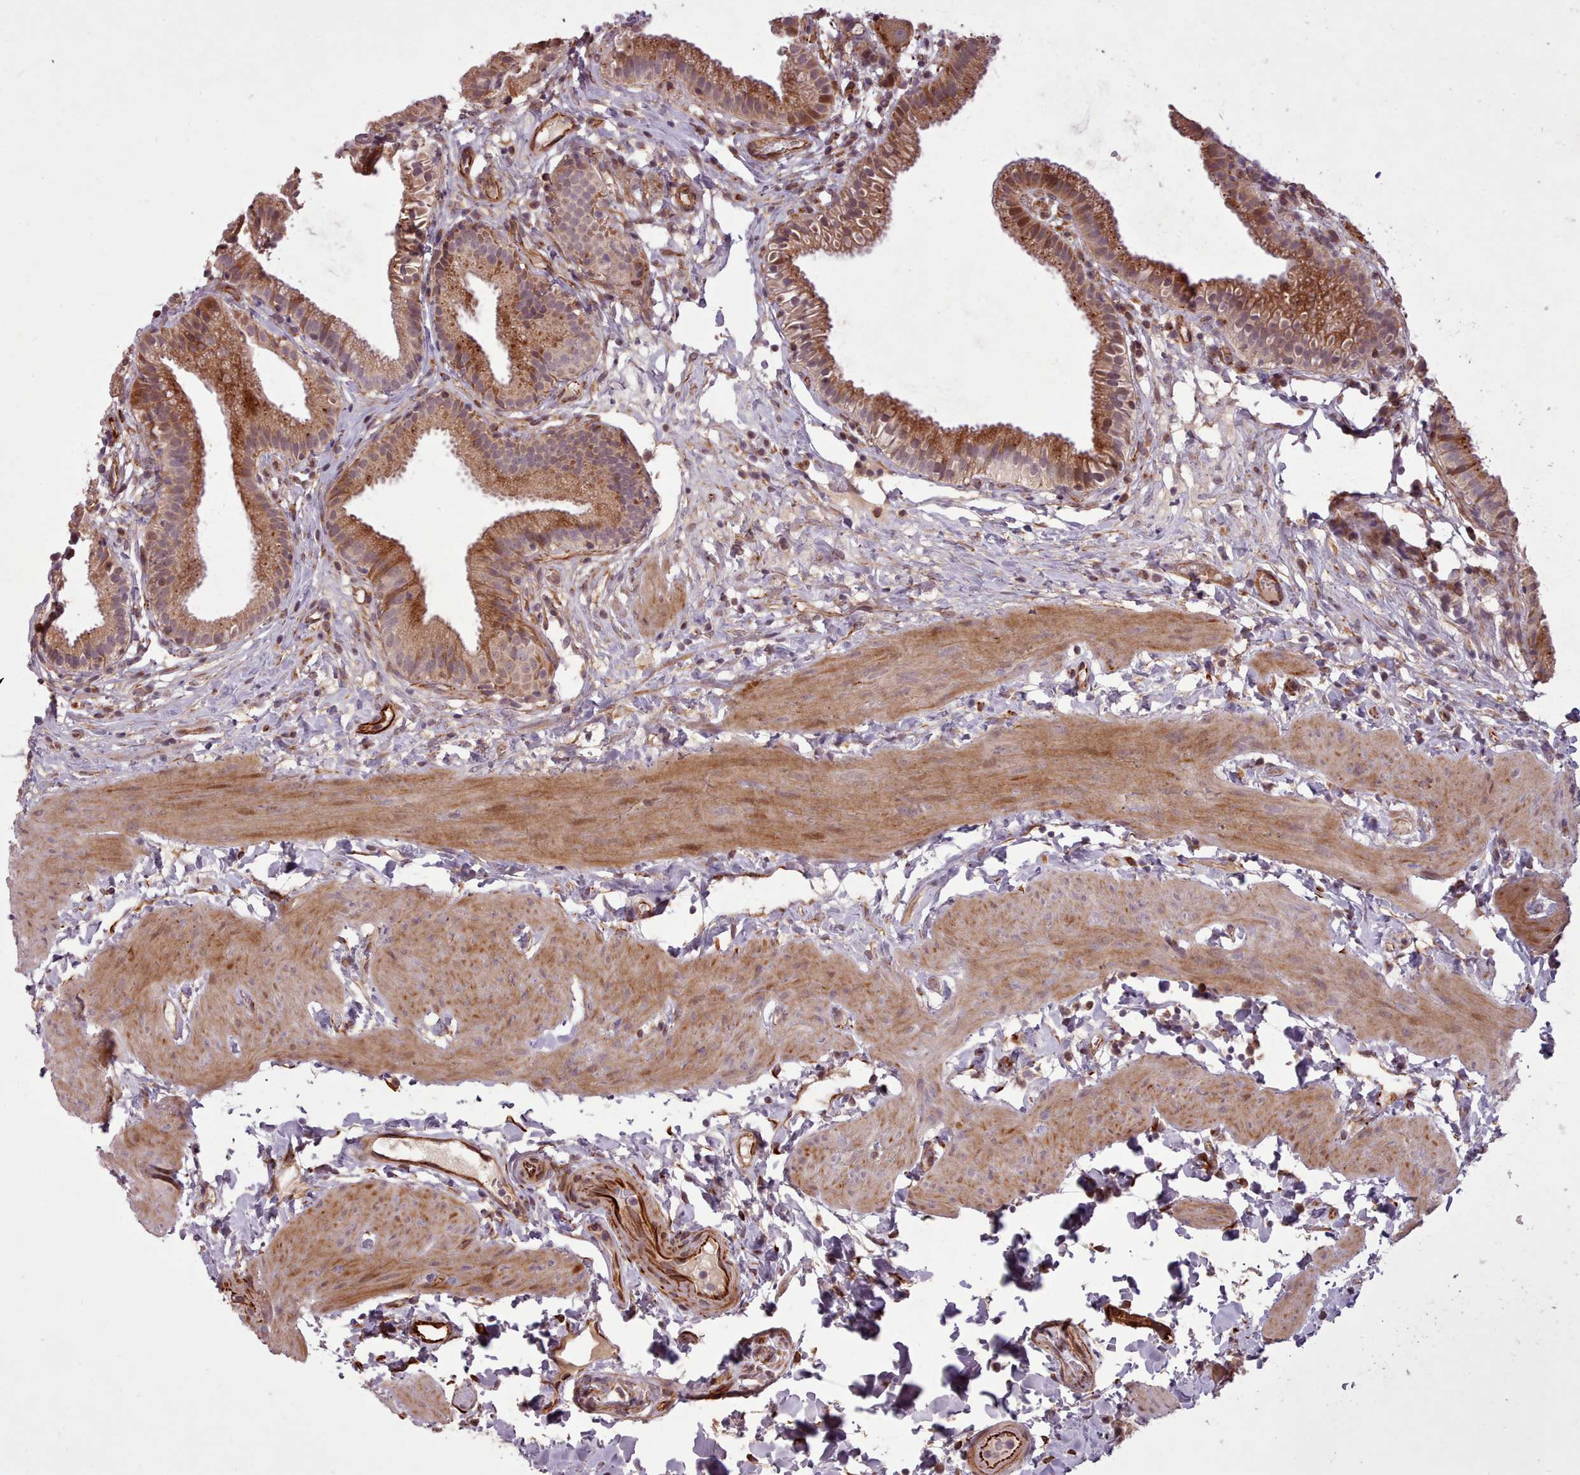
{"staining": {"intensity": "strong", "quantity": "25%-75%", "location": "cytoplasmic/membranous,nuclear"}, "tissue": "gallbladder", "cell_type": "Glandular cells", "image_type": "normal", "snomed": [{"axis": "morphology", "description": "Normal tissue, NOS"}, {"axis": "topography", "description": "Gallbladder"}], "caption": "IHC micrograph of normal human gallbladder stained for a protein (brown), which shows high levels of strong cytoplasmic/membranous,nuclear staining in approximately 25%-75% of glandular cells.", "gene": "GBGT1", "patient": {"sex": "female", "age": 46}}